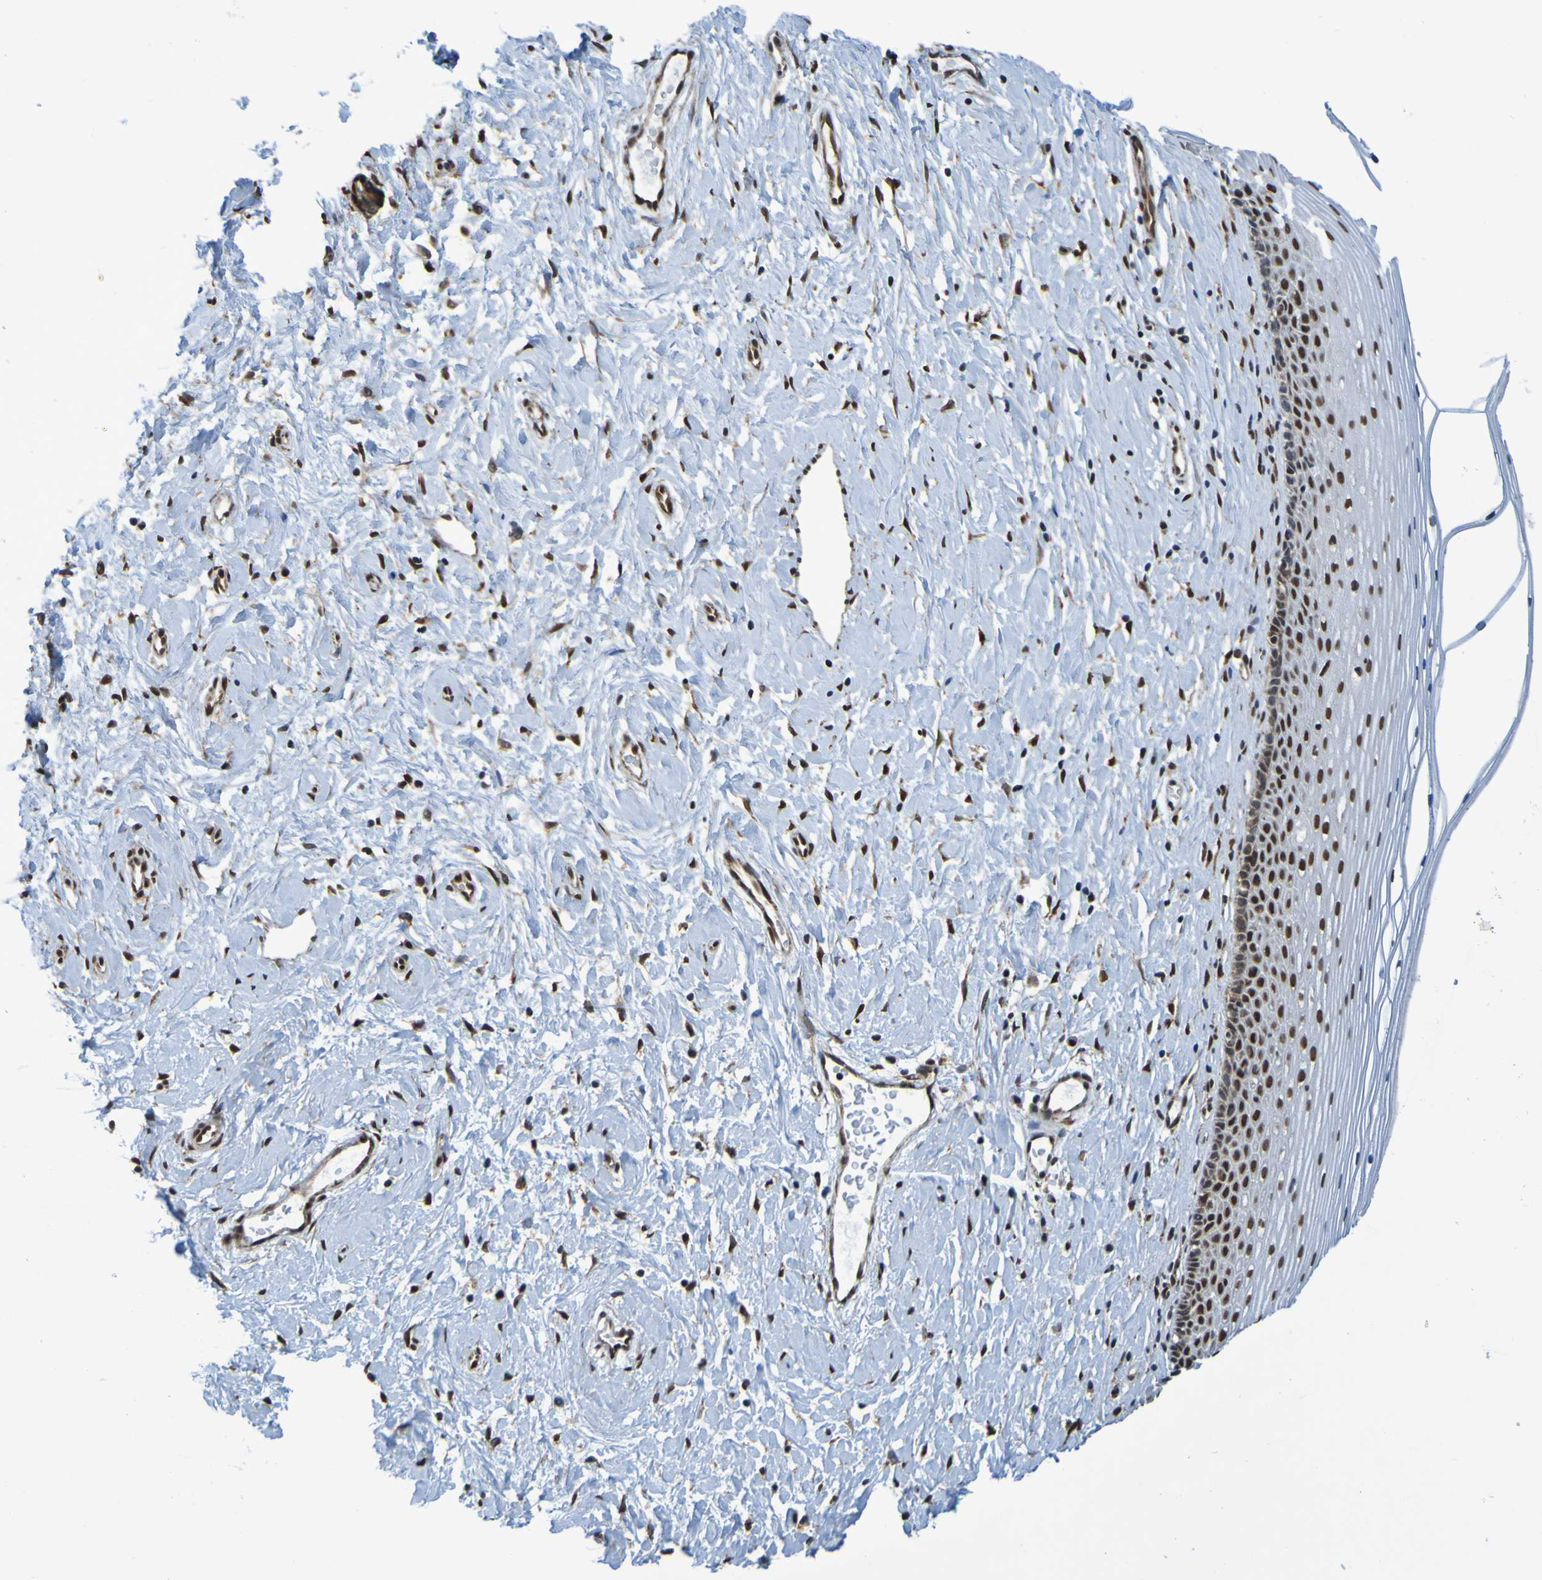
{"staining": {"intensity": "moderate", "quantity": ">75%", "location": "nuclear"}, "tissue": "cervix", "cell_type": "Glandular cells", "image_type": "normal", "snomed": [{"axis": "morphology", "description": "Normal tissue, NOS"}, {"axis": "topography", "description": "Cervix"}], "caption": "Immunohistochemical staining of normal human cervix demonstrates medium levels of moderate nuclear positivity in approximately >75% of glandular cells.", "gene": "HDAC2", "patient": {"sex": "female", "age": 39}}